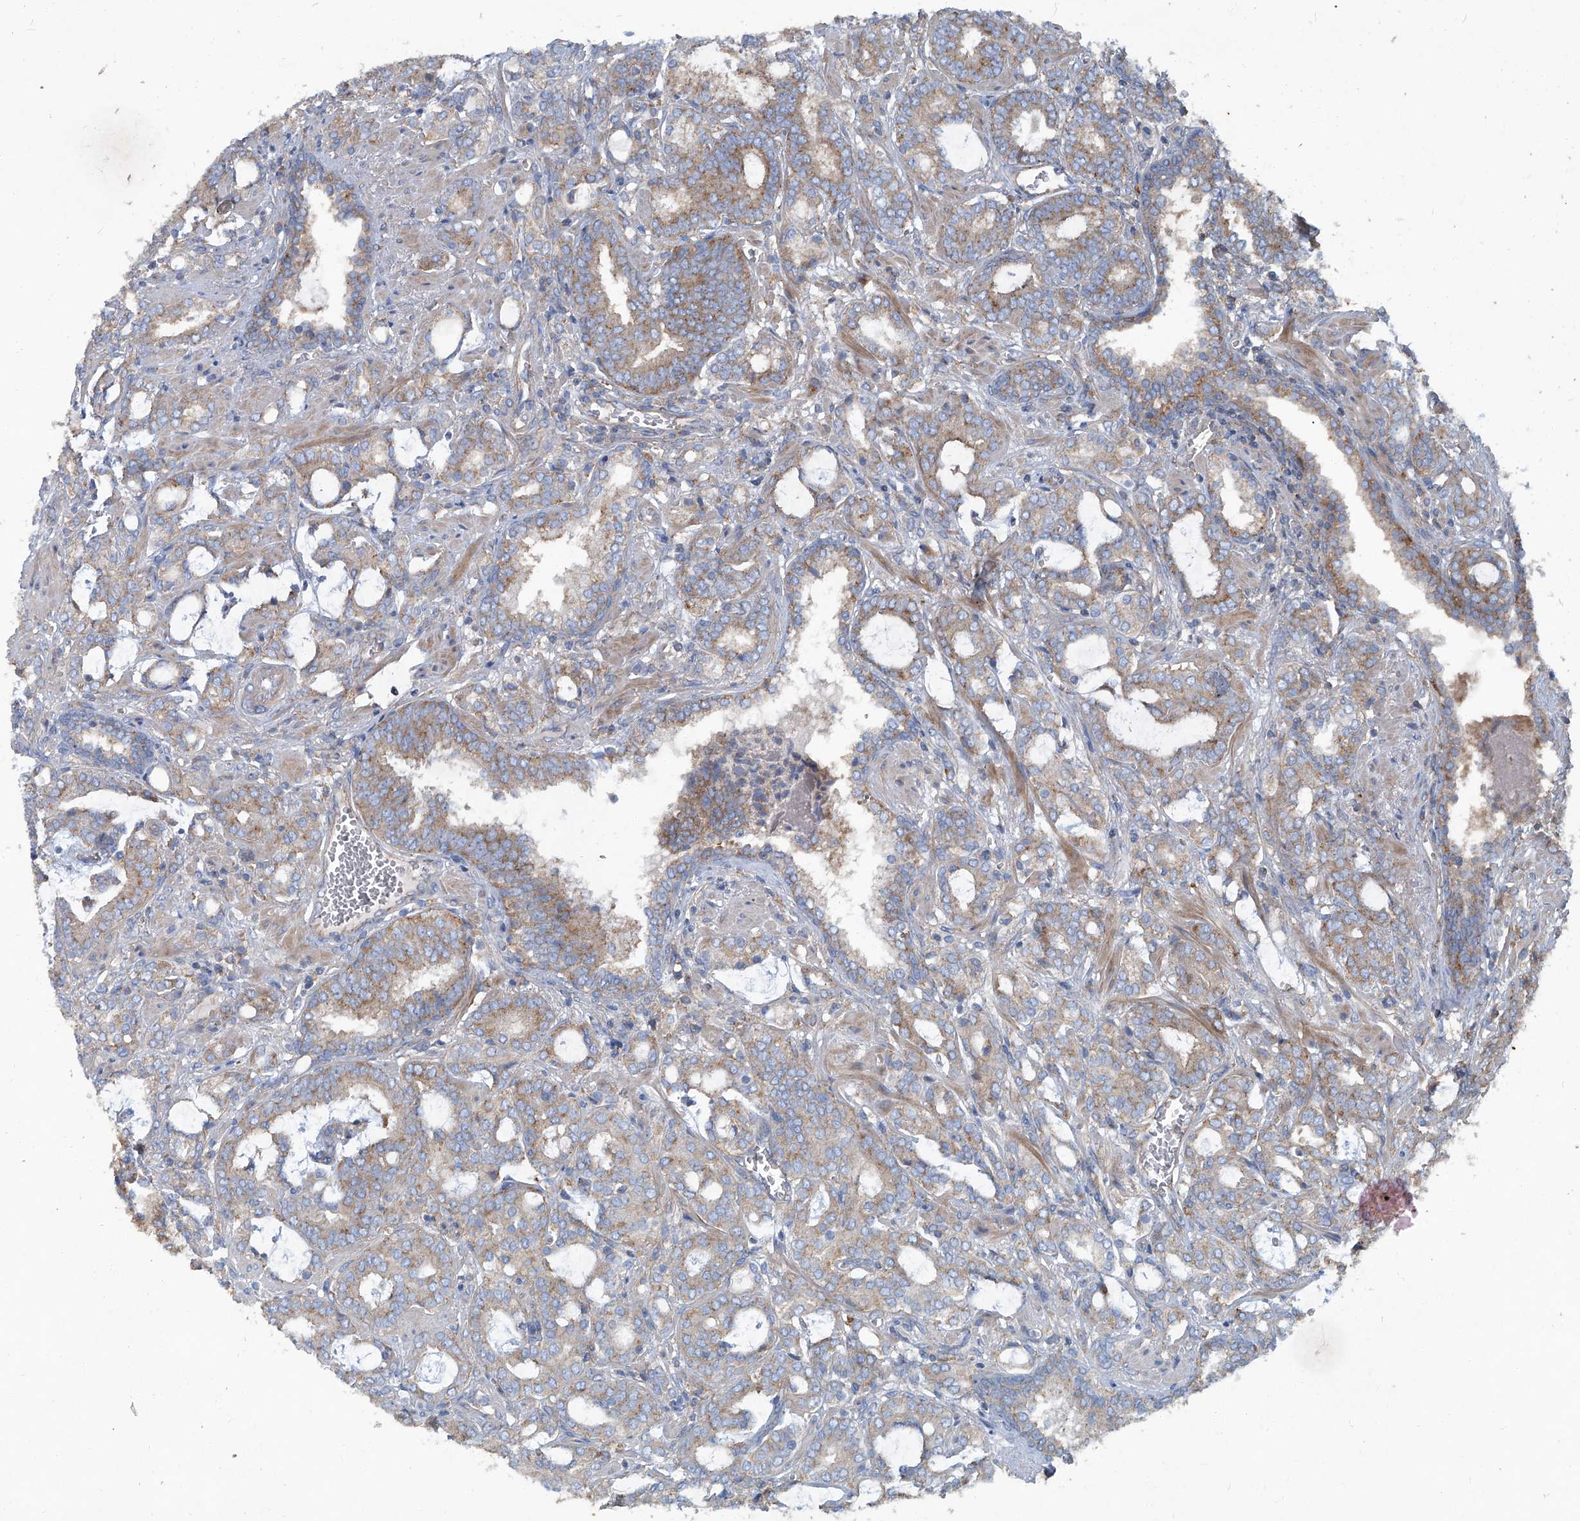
{"staining": {"intensity": "weak", "quantity": "25%-75%", "location": "cytoplasmic/membranous"}, "tissue": "prostate cancer", "cell_type": "Tumor cells", "image_type": "cancer", "snomed": [{"axis": "morphology", "description": "Adenocarcinoma, High grade"}, {"axis": "topography", "description": "Prostate and seminal vesicle, NOS"}], "caption": "Adenocarcinoma (high-grade) (prostate) was stained to show a protein in brown. There is low levels of weak cytoplasmic/membranous staining in about 25%-75% of tumor cells. (Stains: DAB (3,3'-diaminobenzidine) in brown, nuclei in blue, Microscopy: brightfield microscopy at high magnification).", "gene": "PIGH", "patient": {"sex": "male", "age": 67}}